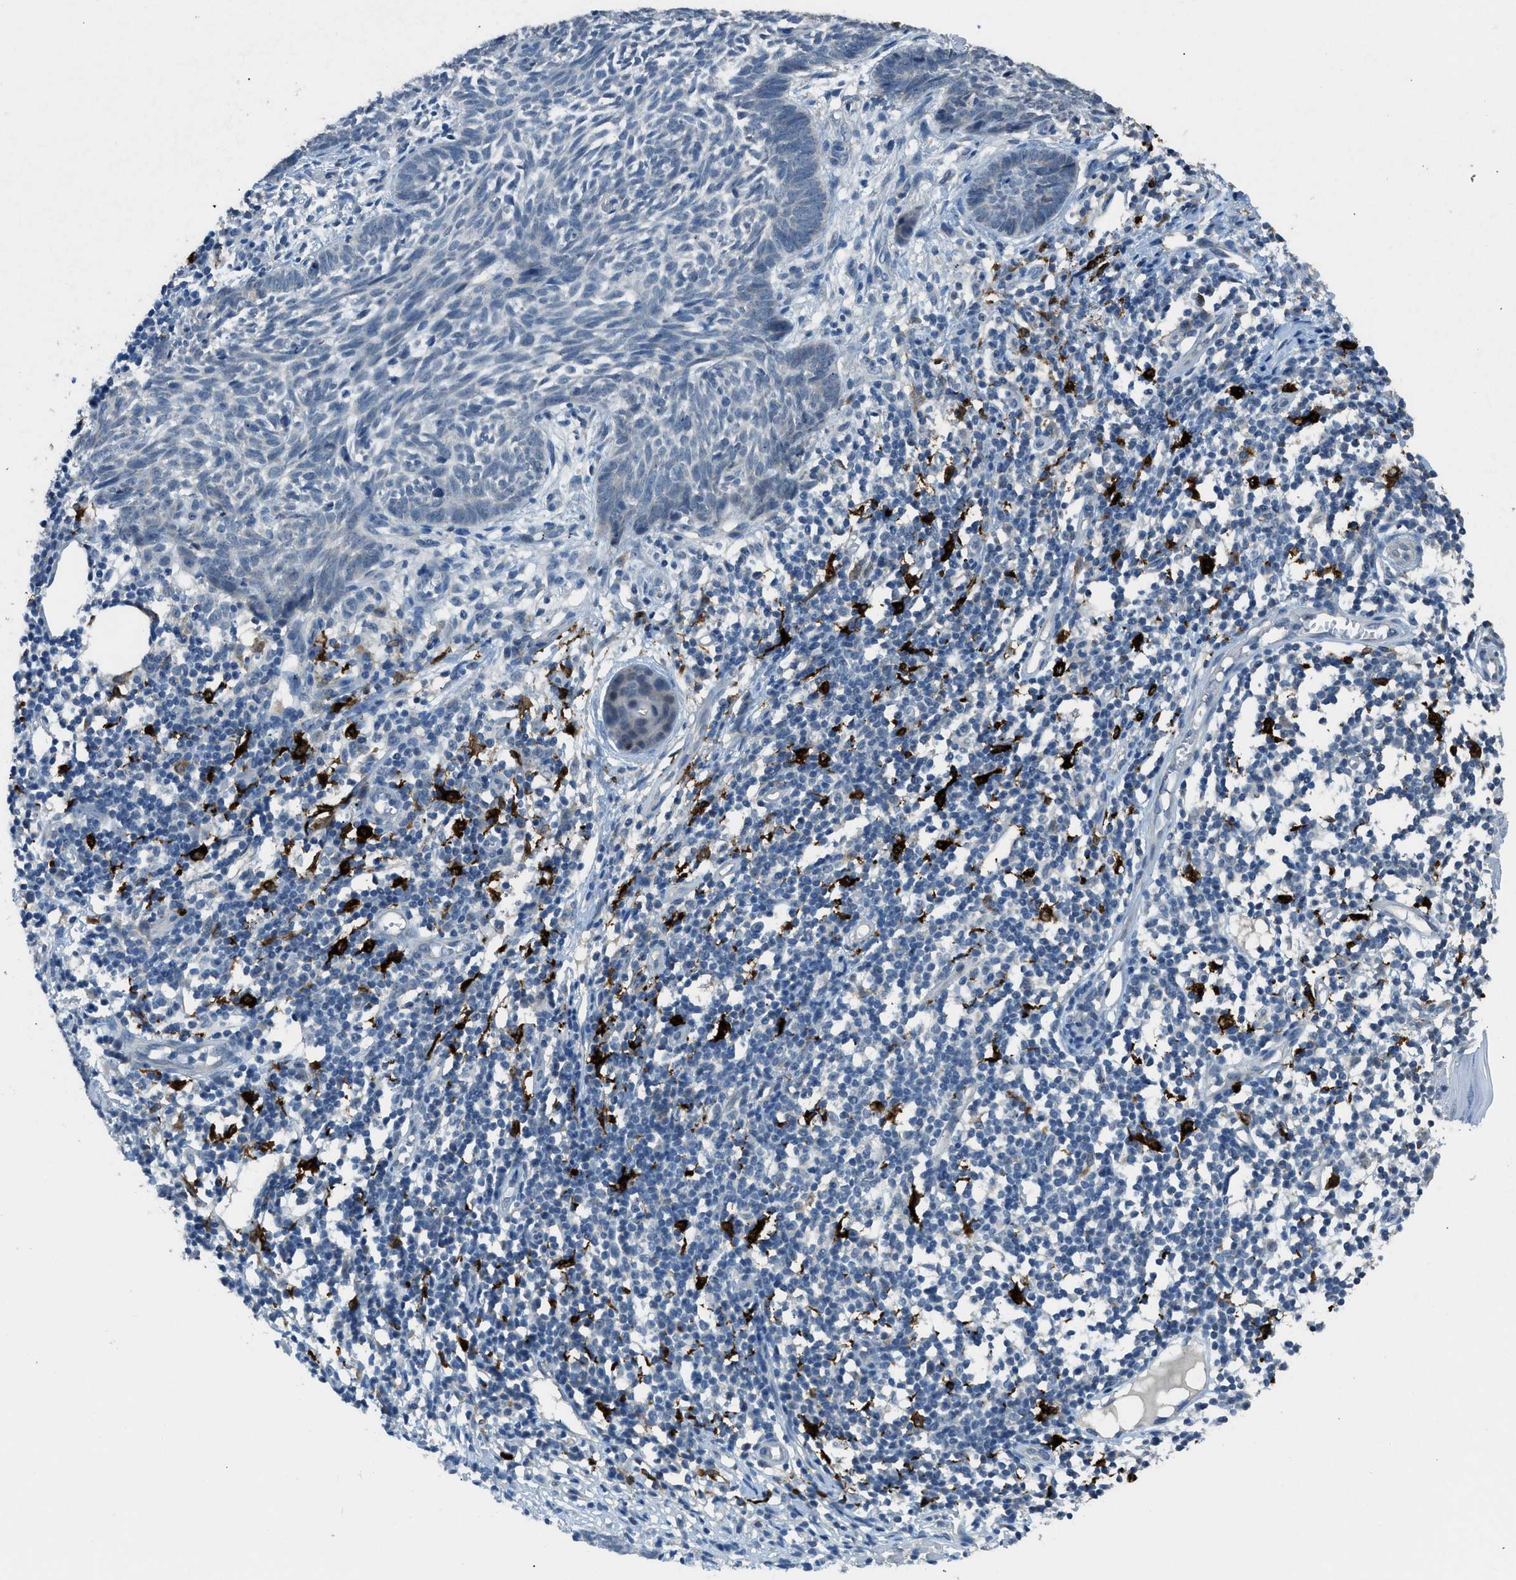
{"staining": {"intensity": "negative", "quantity": "none", "location": "none"}, "tissue": "skin cancer", "cell_type": "Tumor cells", "image_type": "cancer", "snomed": [{"axis": "morphology", "description": "Basal cell carcinoma"}, {"axis": "topography", "description": "Skin"}], "caption": "A photomicrograph of skin cancer stained for a protein exhibits no brown staining in tumor cells.", "gene": "TIMD4", "patient": {"sex": "male", "age": 60}}